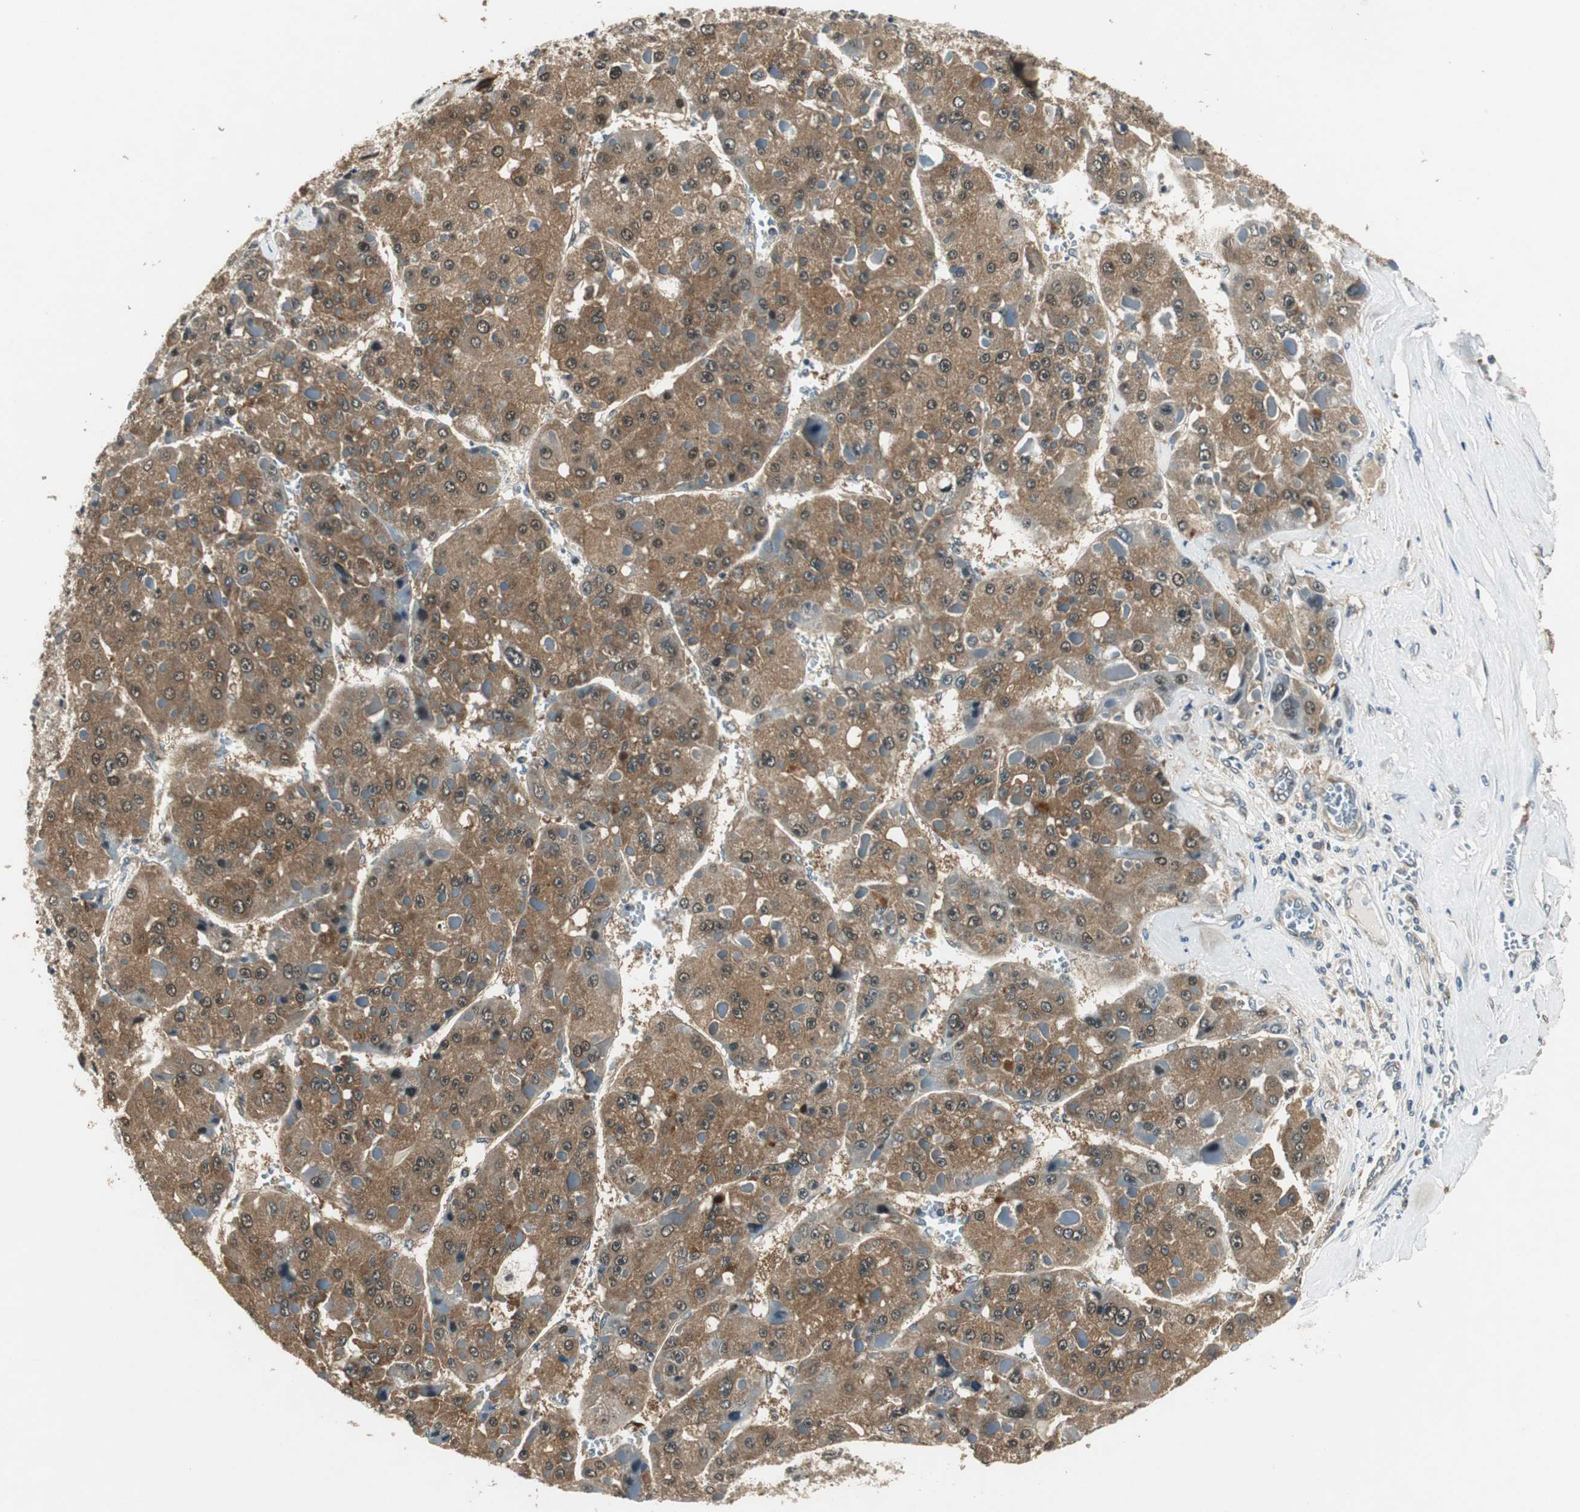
{"staining": {"intensity": "moderate", "quantity": ">75%", "location": "cytoplasmic/membranous"}, "tissue": "liver cancer", "cell_type": "Tumor cells", "image_type": "cancer", "snomed": [{"axis": "morphology", "description": "Carcinoma, Hepatocellular, NOS"}, {"axis": "topography", "description": "Liver"}], "caption": "Immunohistochemistry of liver cancer shows medium levels of moderate cytoplasmic/membranous expression in about >75% of tumor cells. (Stains: DAB in brown, nuclei in blue, Microscopy: brightfield microscopy at high magnification).", "gene": "PSMB4", "patient": {"sex": "female", "age": 73}}